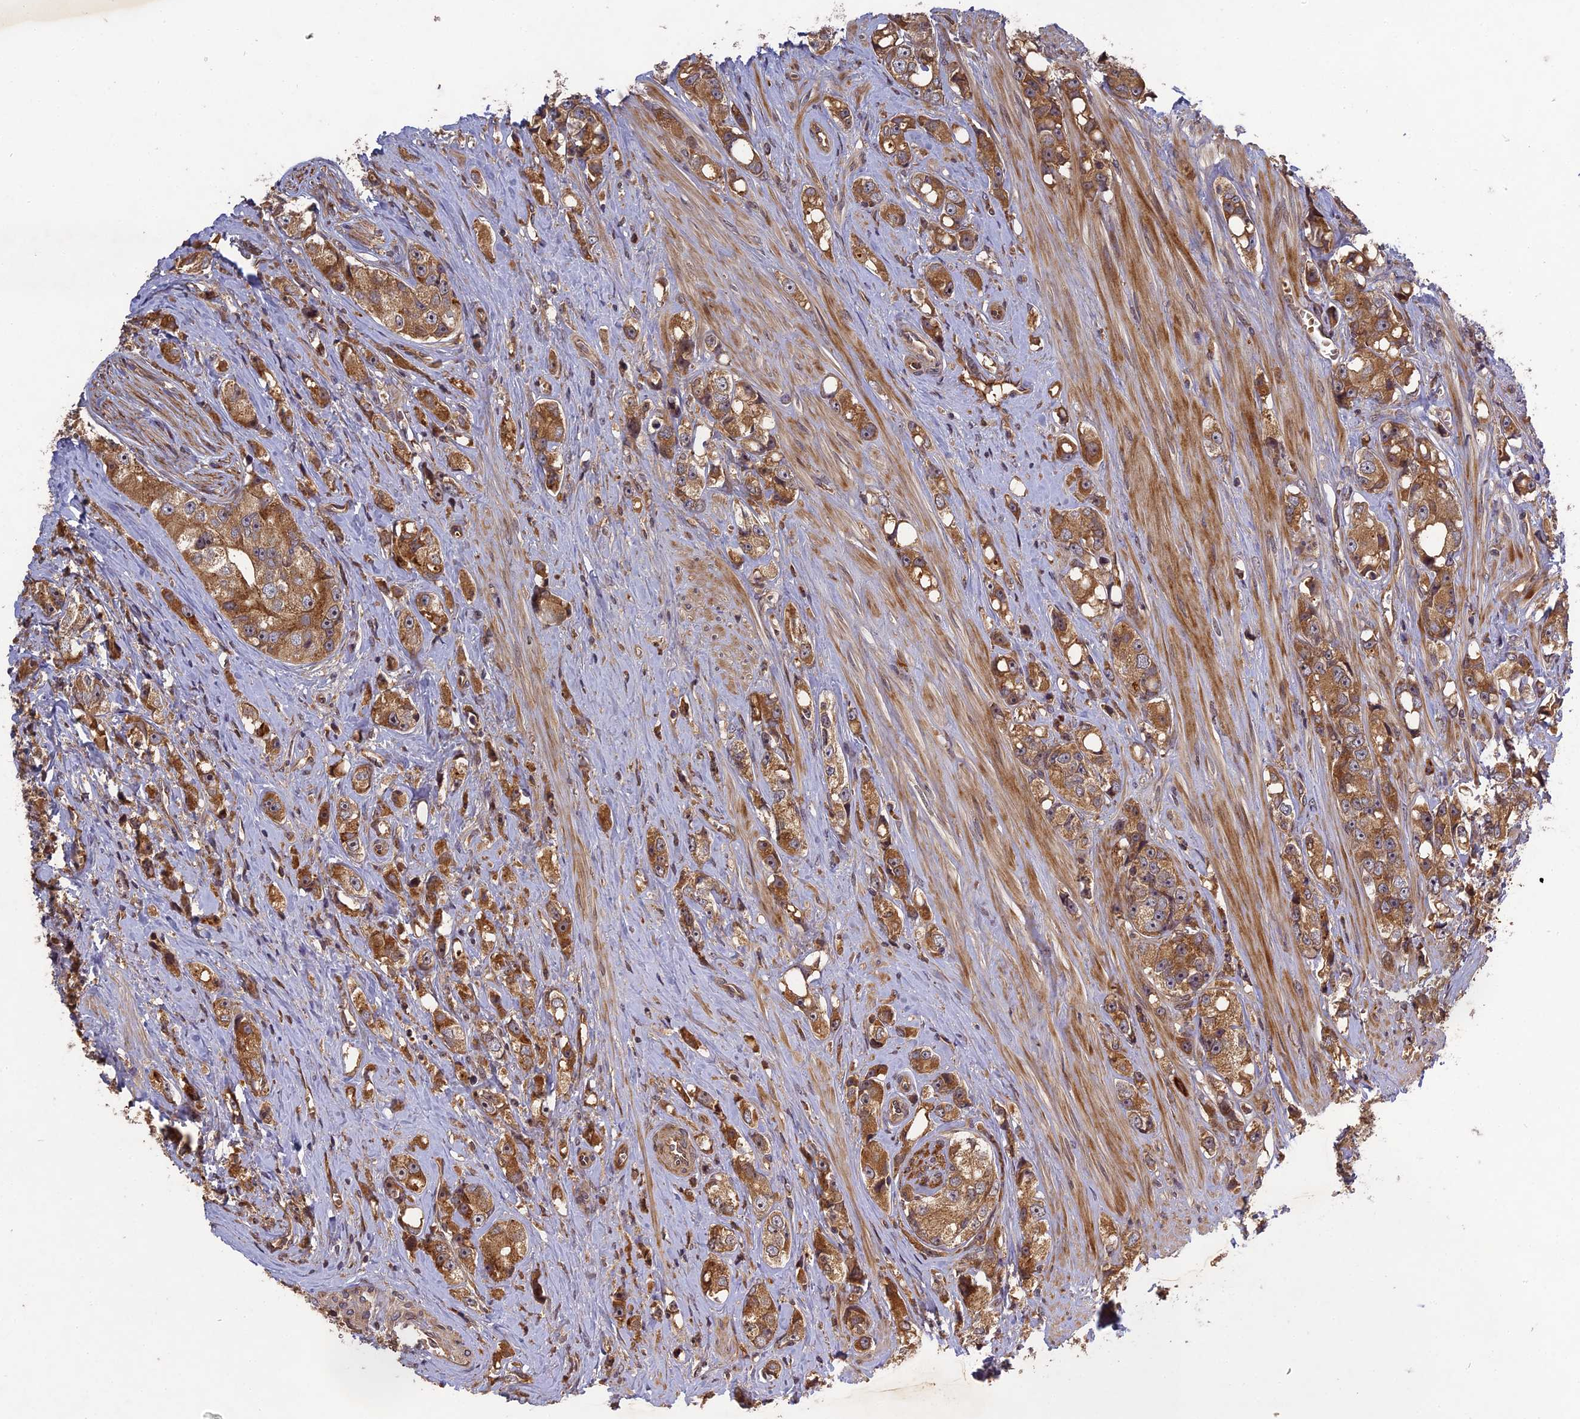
{"staining": {"intensity": "moderate", "quantity": ">75%", "location": "cytoplasmic/membranous"}, "tissue": "prostate cancer", "cell_type": "Tumor cells", "image_type": "cancer", "snomed": [{"axis": "morphology", "description": "Adenocarcinoma, High grade"}, {"axis": "topography", "description": "Prostate"}], "caption": "DAB (3,3'-diaminobenzidine) immunohistochemical staining of human high-grade adenocarcinoma (prostate) exhibits moderate cytoplasmic/membranous protein positivity in about >75% of tumor cells.", "gene": "TMUB2", "patient": {"sex": "male", "age": 74}}